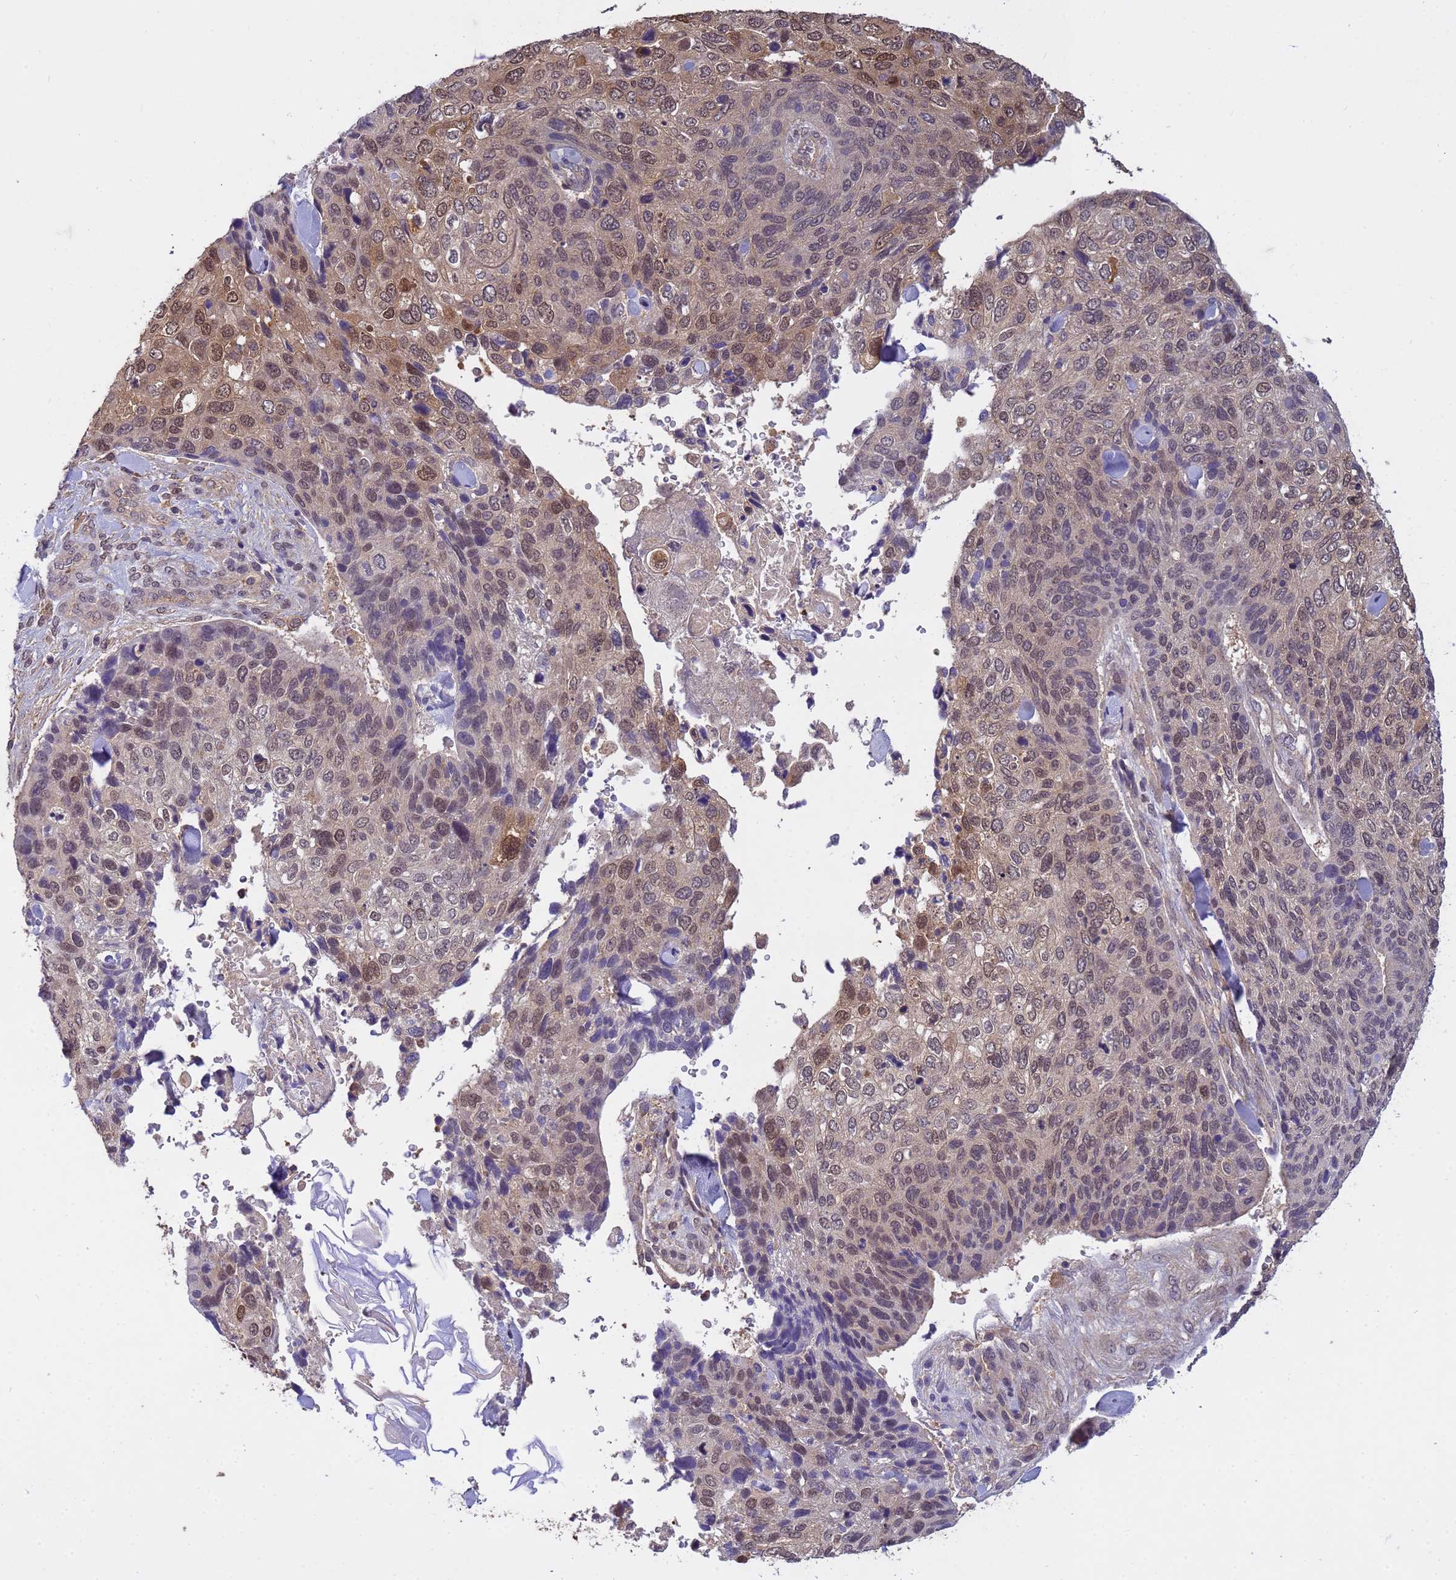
{"staining": {"intensity": "moderate", "quantity": "<25%", "location": "nuclear"}, "tissue": "skin cancer", "cell_type": "Tumor cells", "image_type": "cancer", "snomed": [{"axis": "morphology", "description": "Basal cell carcinoma"}, {"axis": "topography", "description": "Skin"}], "caption": "This is a histology image of immunohistochemistry (IHC) staining of skin cancer, which shows moderate positivity in the nuclear of tumor cells.", "gene": "NPEPPS", "patient": {"sex": "female", "age": 74}}